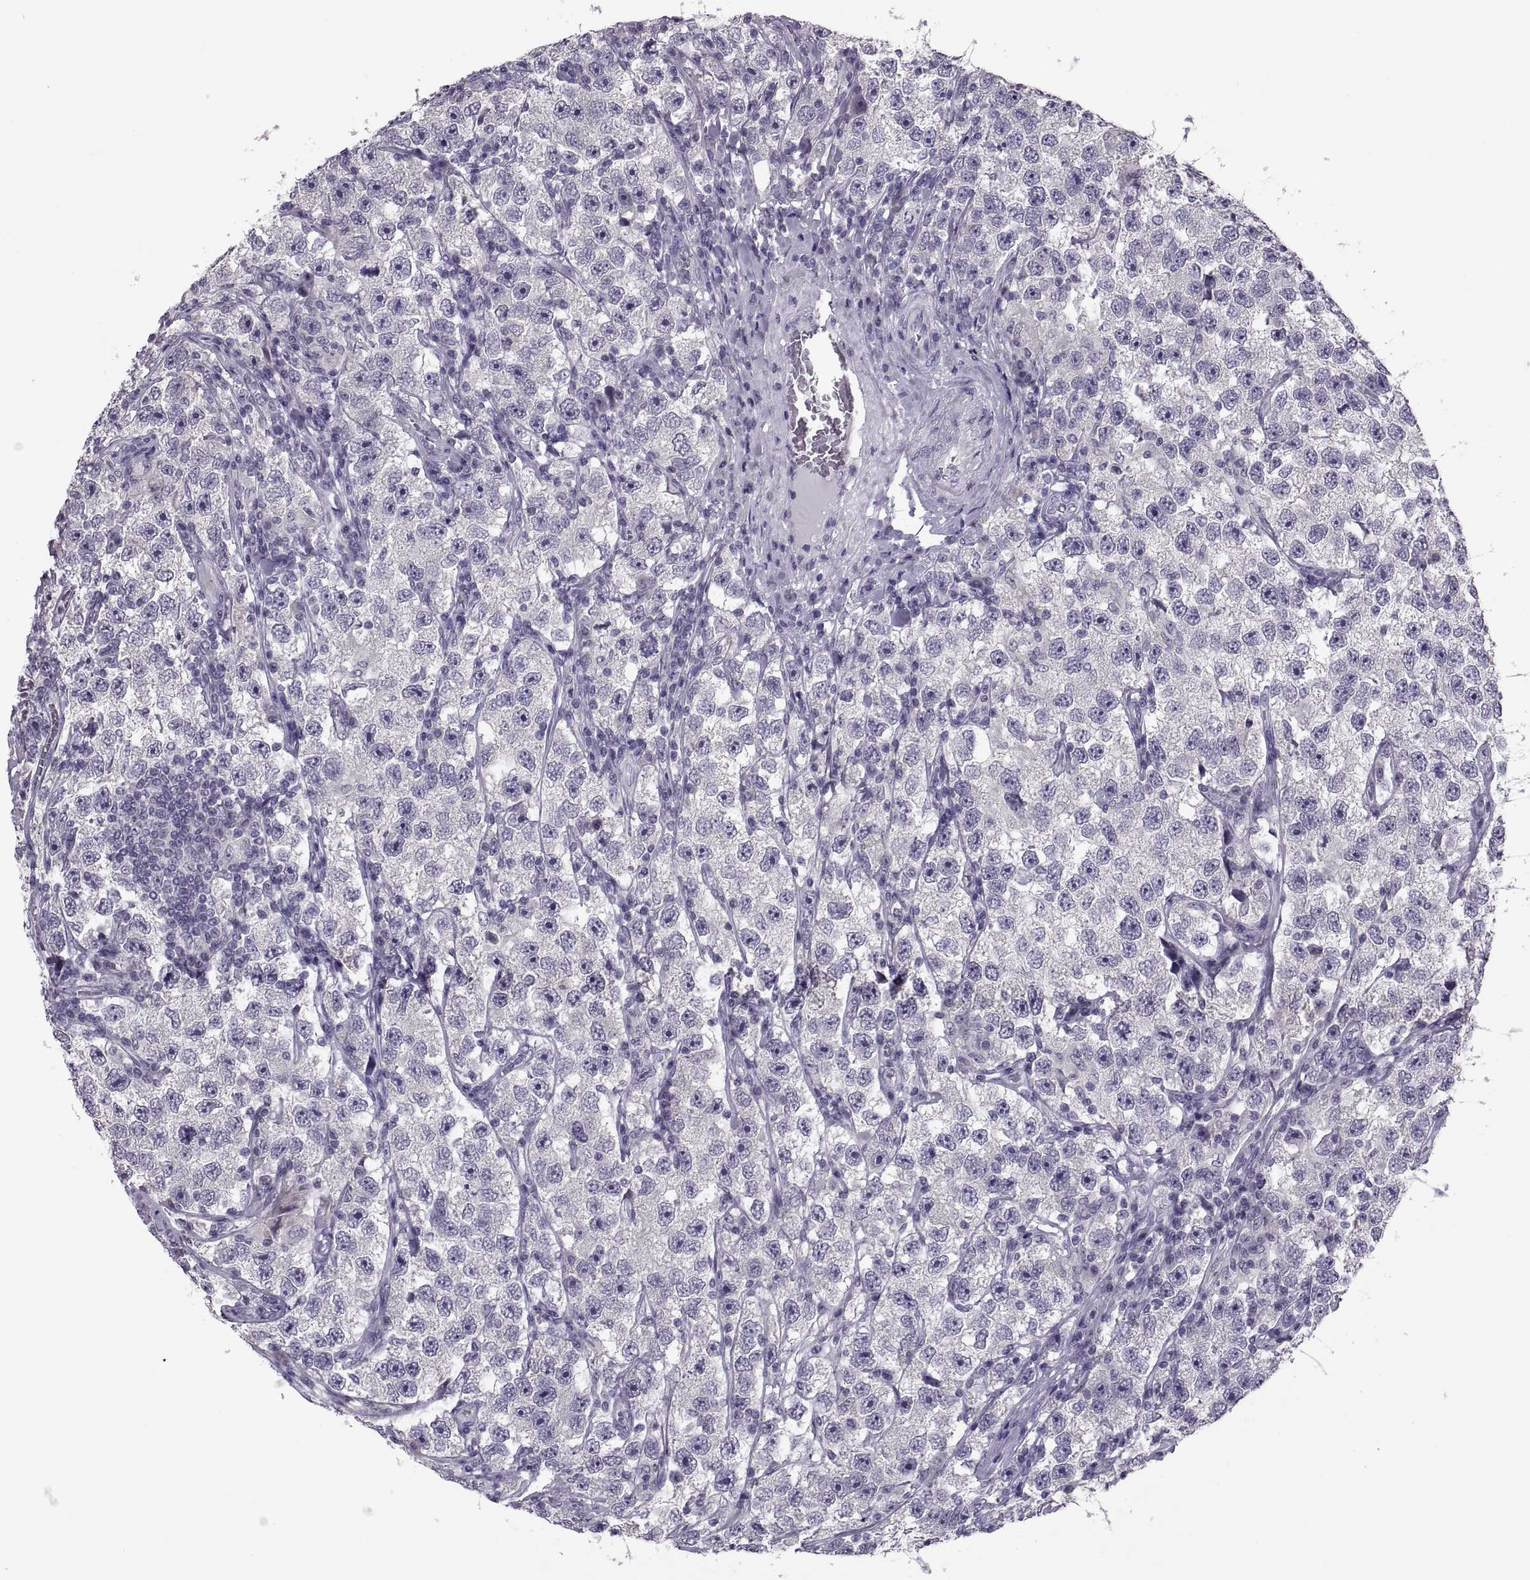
{"staining": {"intensity": "negative", "quantity": "none", "location": "none"}, "tissue": "testis cancer", "cell_type": "Tumor cells", "image_type": "cancer", "snomed": [{"axis": "morphology", "description": "Seminoma, NOS"}, {"axis": "topography", "description": "Testis"}], "caption": "Immunohistochemistry of testis cancer (seminoma) demonstrates no positivity in tumor cells. The staining is performed using DAB brown chromogen with nuclei counter-stained in using hematoxylin.", "gene": "PRSS54", "patient": {"sex": "male", "age": 26}}